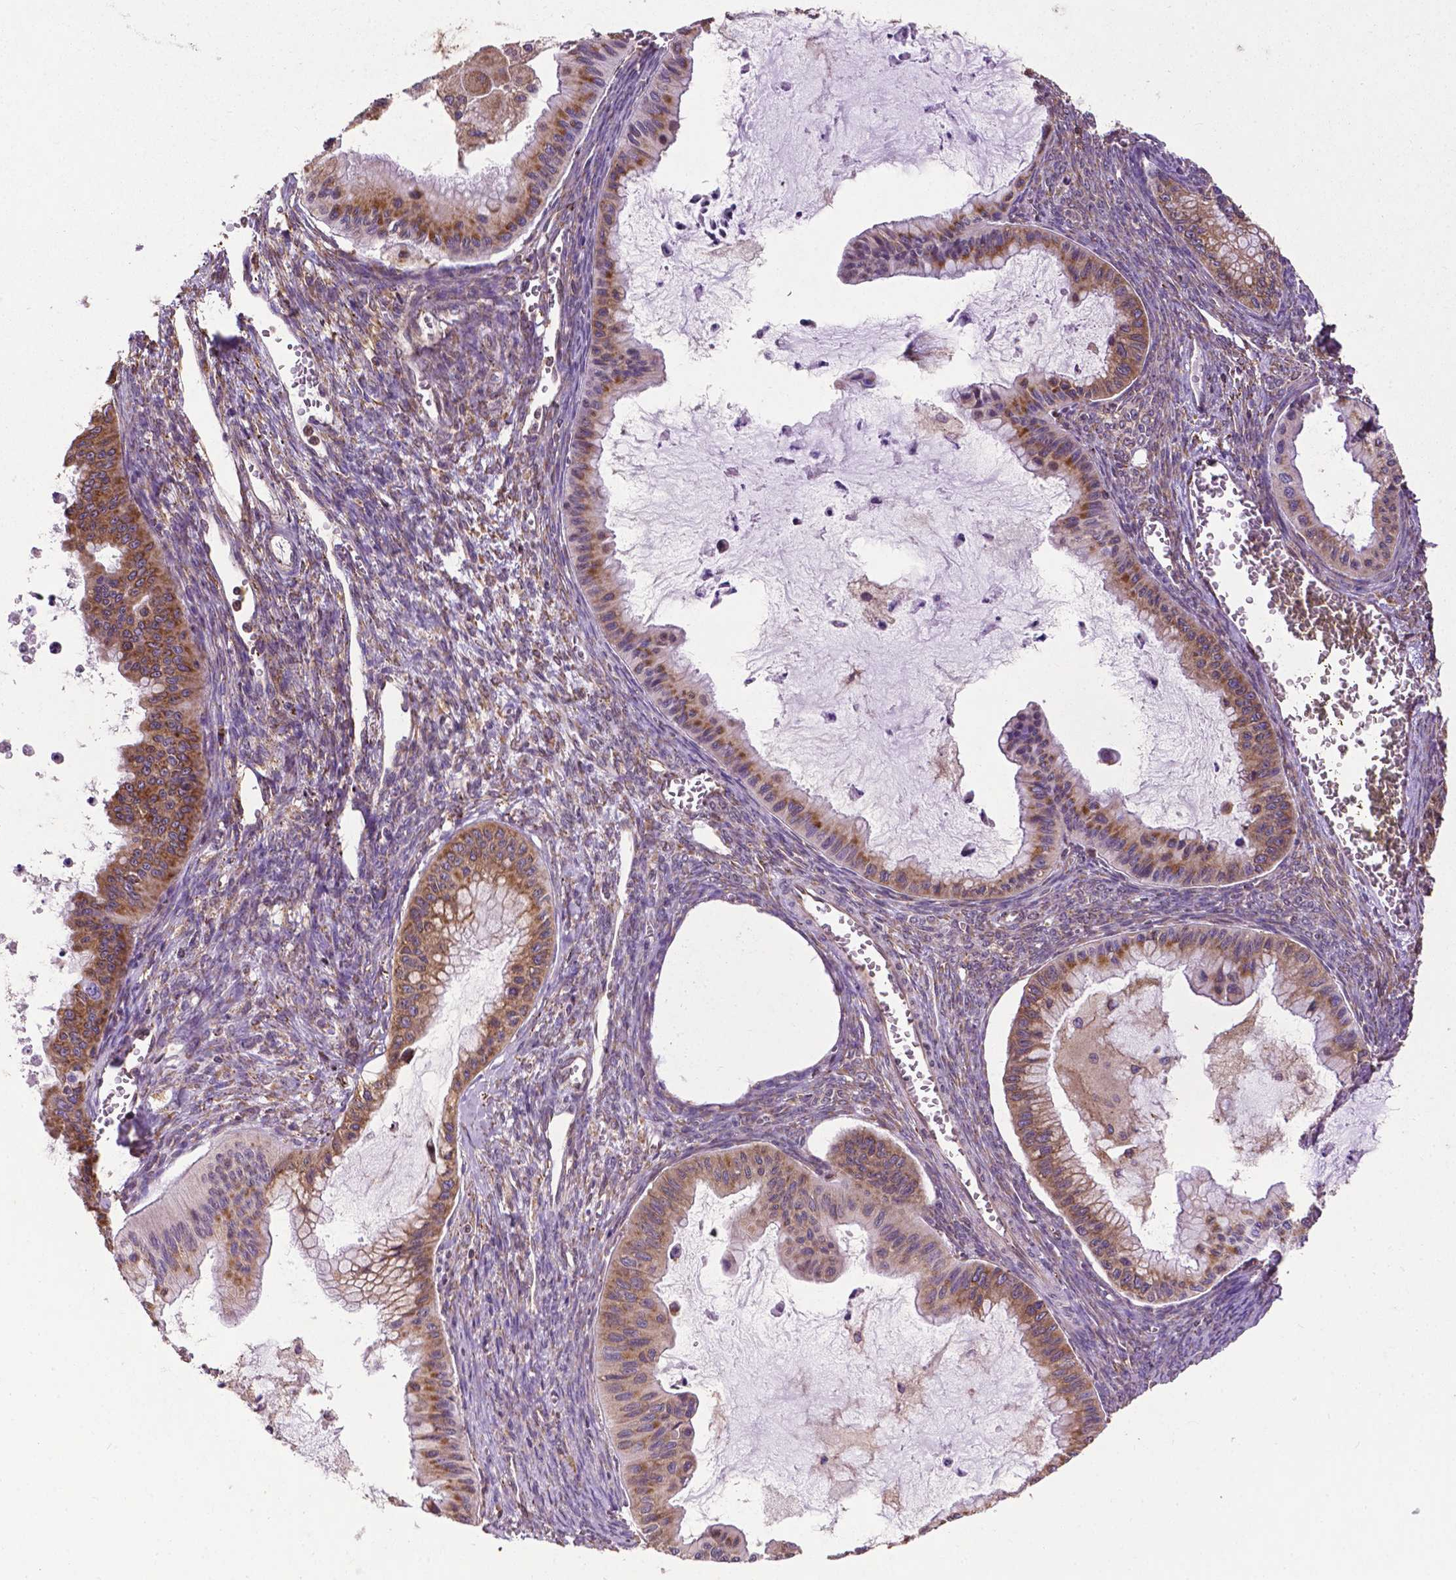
{"staining": {"intensity": "moderate", "quantity": "<25%", "location": "cytoplasmic/membranous"}, "tissue": "ovarian cancer", "cell_type": "Tumor cells", "image_type": "cancer", "snomed": [{"axis": "morphology", "description": "Cystadenocarcinoma, mucinous, NOS"}, {"axis": "topography", "description": "Ovary"}], "caption": "Protein expression analysis of ovarian mucinous cystadenocarcinoma shows moderate cytoplasmic/membranous staining in about <25% of tumor cells. (IHC, brightfield microscopy, high magnification).", "gene": "GANAB", "patient": {"sex": "female", "age": 72}}